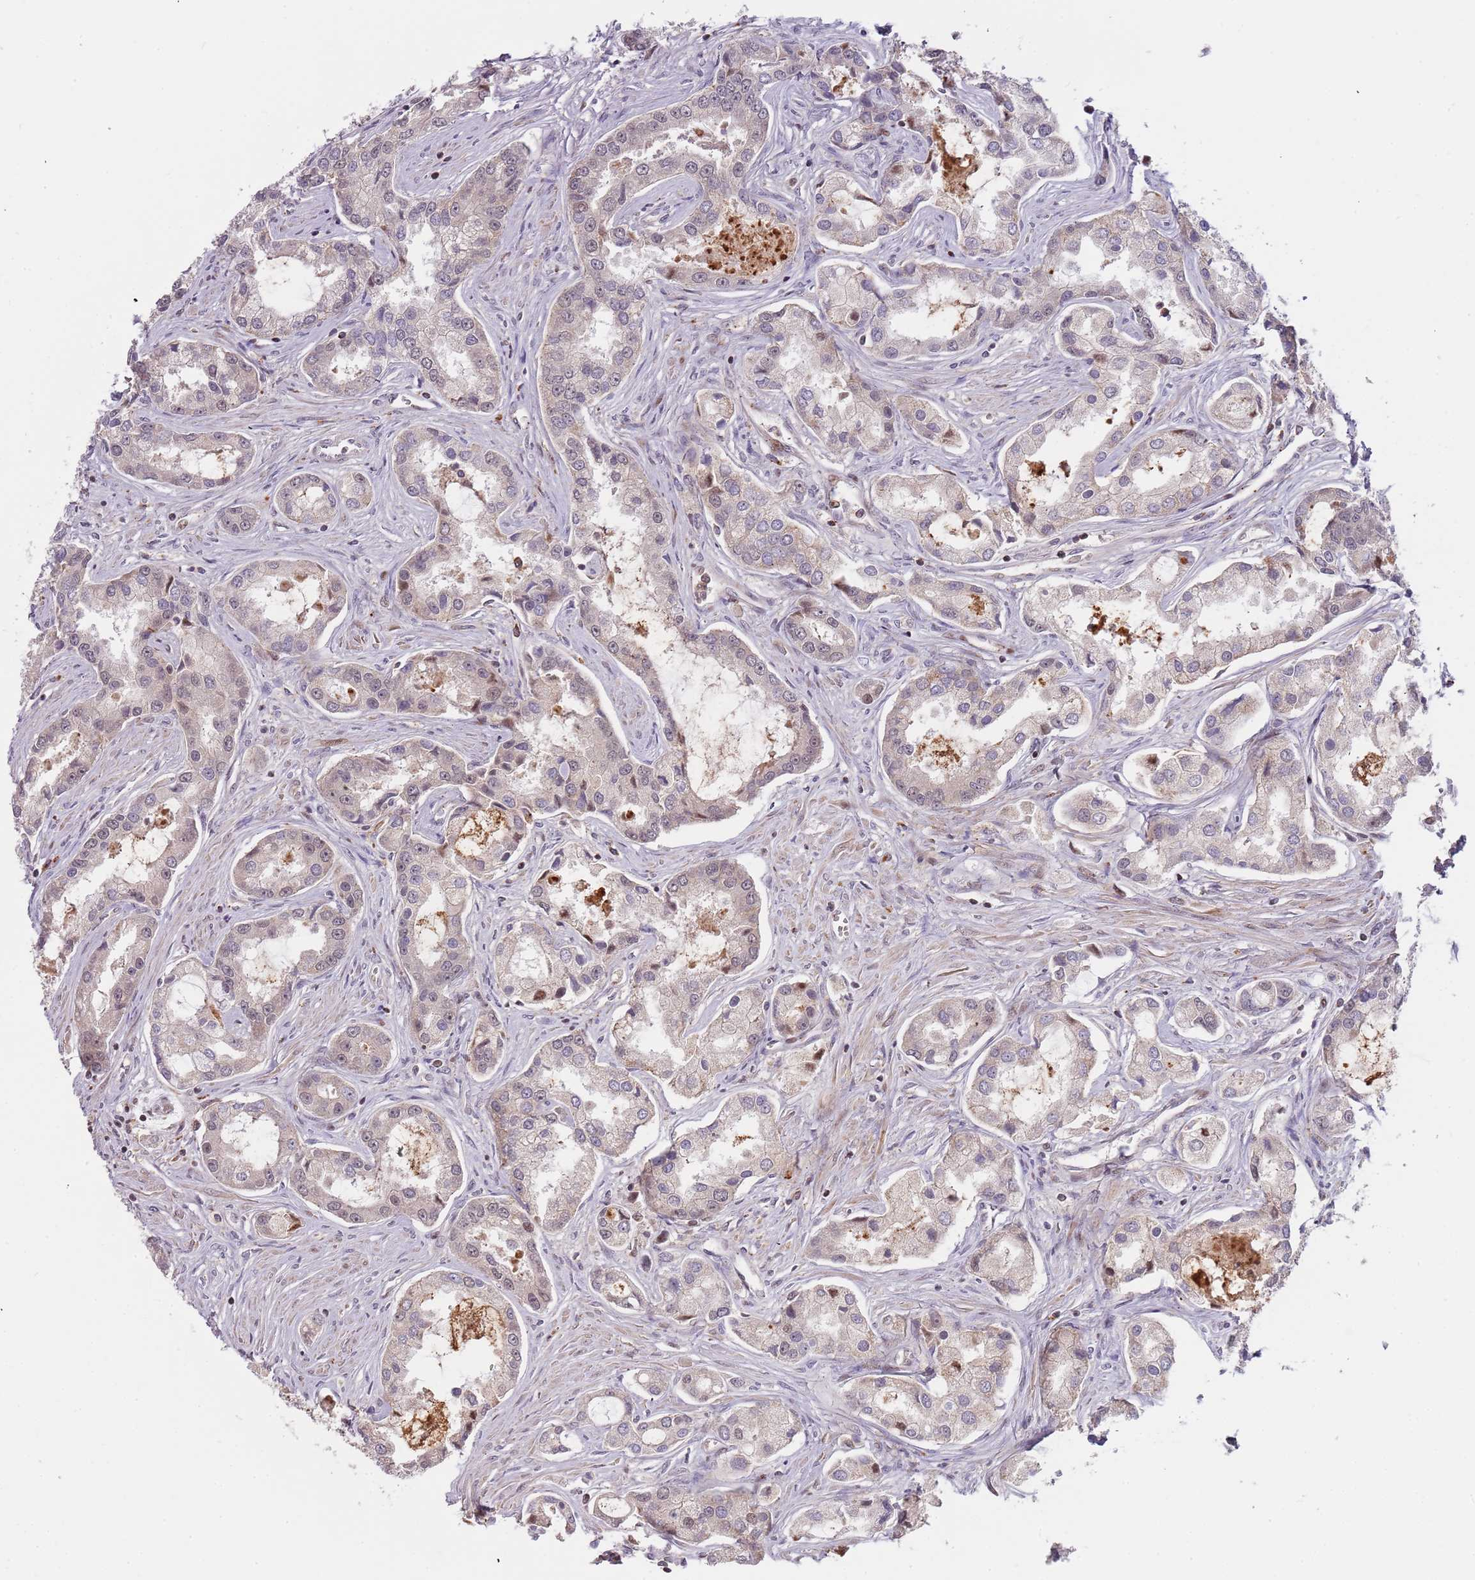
{"staining": {"intensity": "negative", "quantity": "none", "location": "none"}, "tissue": "prostate cancer", "cell_type": "Tumor cells", "image_type": "cancer", "snomed": [{"axis": "morphology", "description": "Adenocarcinoma, Low grade"}, {"axis": "topography", "description": "Prostate"}], "caption": "Tumor cells are negative for protein expression in human prostate cancer (low-grade adenocarcinoma). (DAB (3,3'-diaminobenzidine) immunohistochemistry (IHC), high magnification).", "gene": "ULK3", "patient": {"sex": "male", "age": 68}}